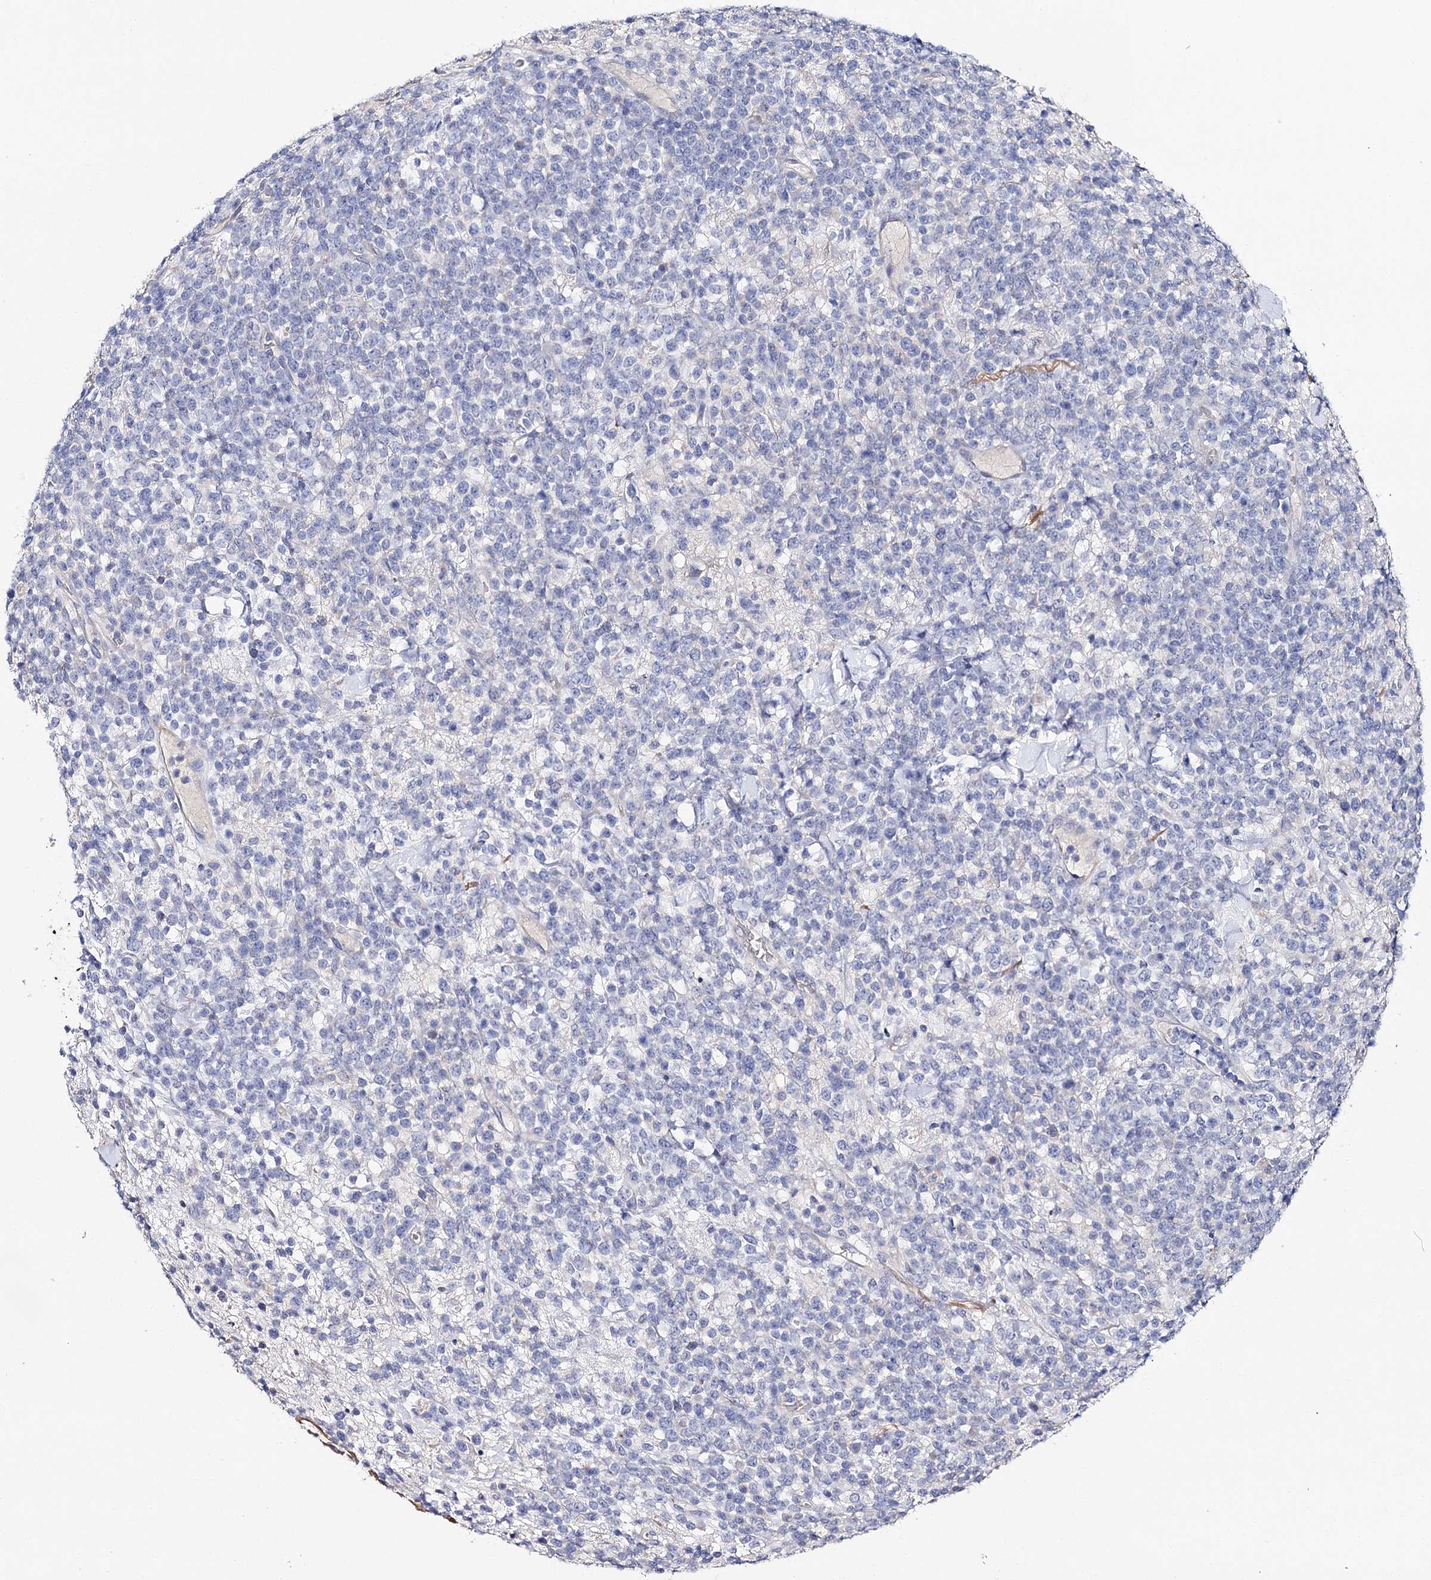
{"staining": {"intensity": "negative", "quantity": "none", "location": "none"}, "tissue": "lymphoma", "cell_type": "Tumor cells", "image_type": "cancer", "snomed": [{"axis": "morphology", "description": "Malignant lymphoma, non-Hodgkin's type, High grade"}, {"axis": "topography", "description": "Colon"}], "caption": "Immunohistochemistry photomicrograph of human lymphoma stained for a protein (brown), which exhibits no staining in tumor cells.", "gene": "EPYC", "patient": {"sex": "female", "age": 53}}